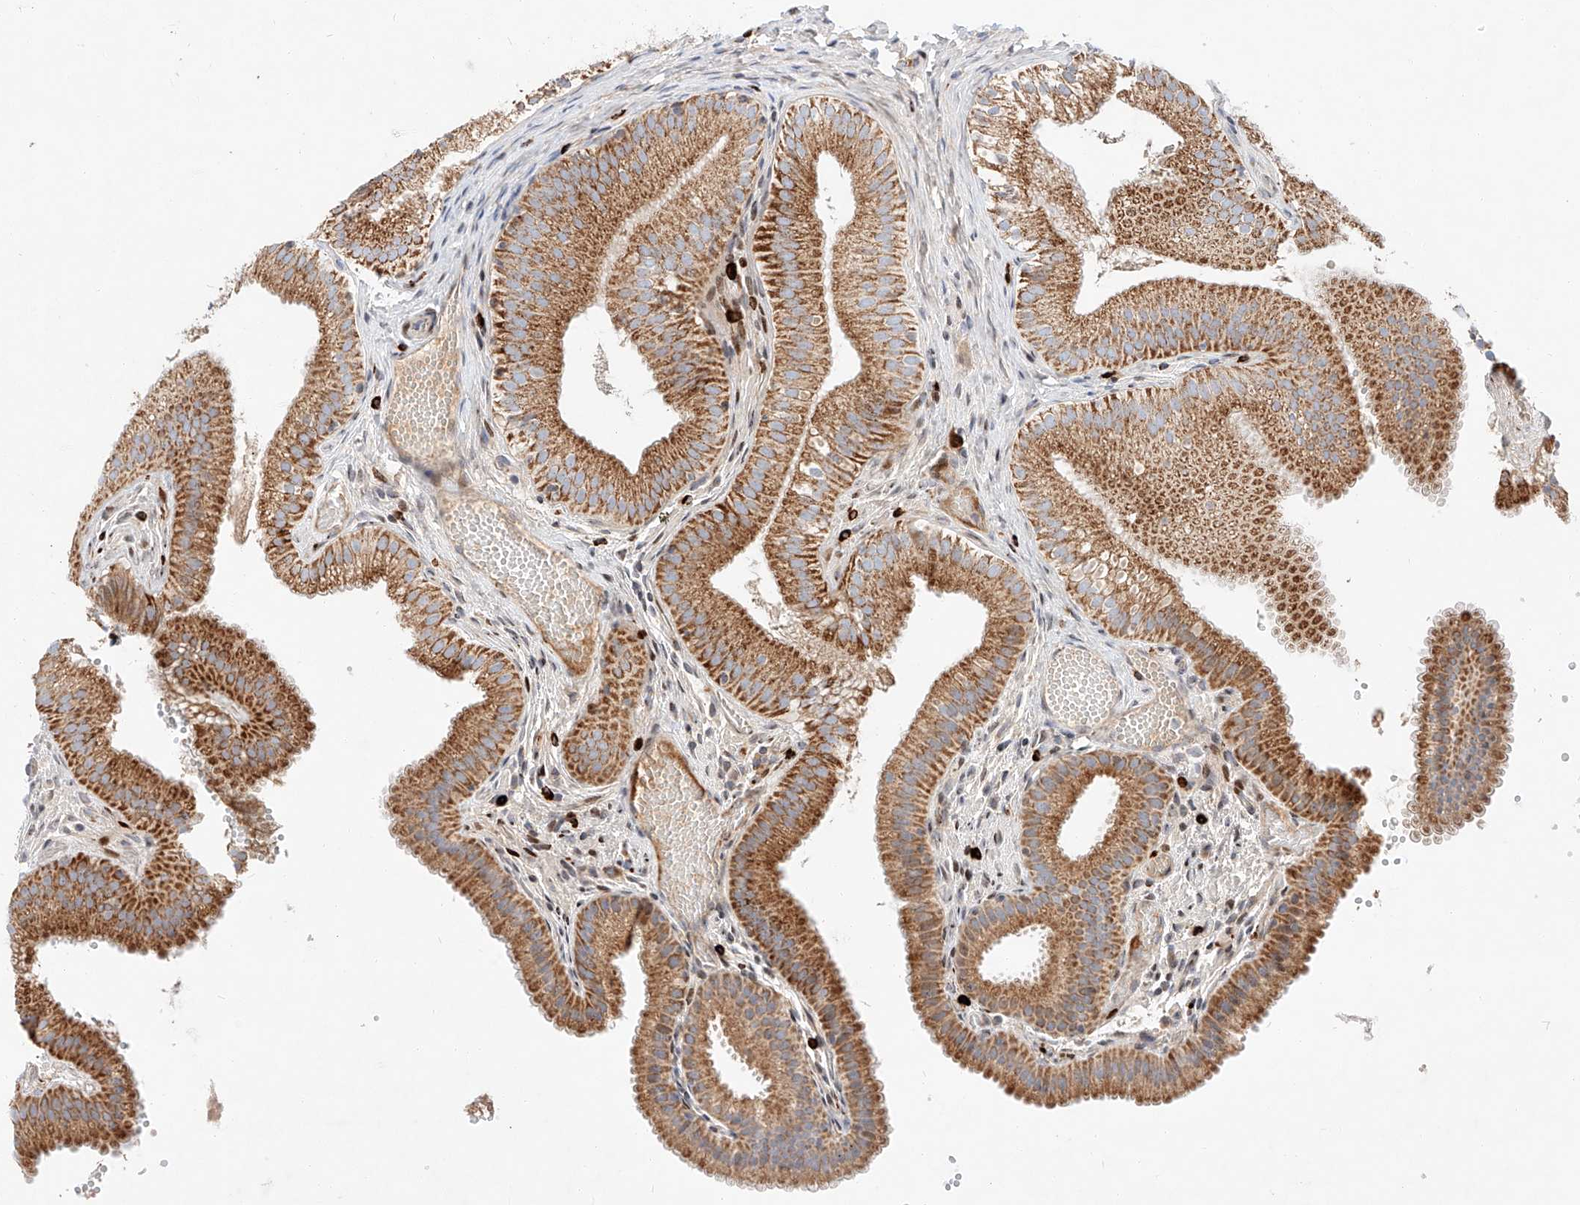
{"staining": {"intensity": "strong", "quantity": ">75%", "location": "cytoplasmic/membranous"}, "tissue": "gallbladder", "cell_type": "Glandular cells", "image_type": "normal", "snomed": [{"axis": "morphology", "description": "Normal tissue, NOS"}, {"axis": "topography", "description": "Gallbladder"}], "caption": "This image reveals immunohistochemistry (IHC) staining of unremarkable human gallbladder, with high strong cytoplasmic/membranous expression in approximately >75% of glandular cells.", "gene": "OSGEPL1", "patient": {"sex": "female", "age": 30}}